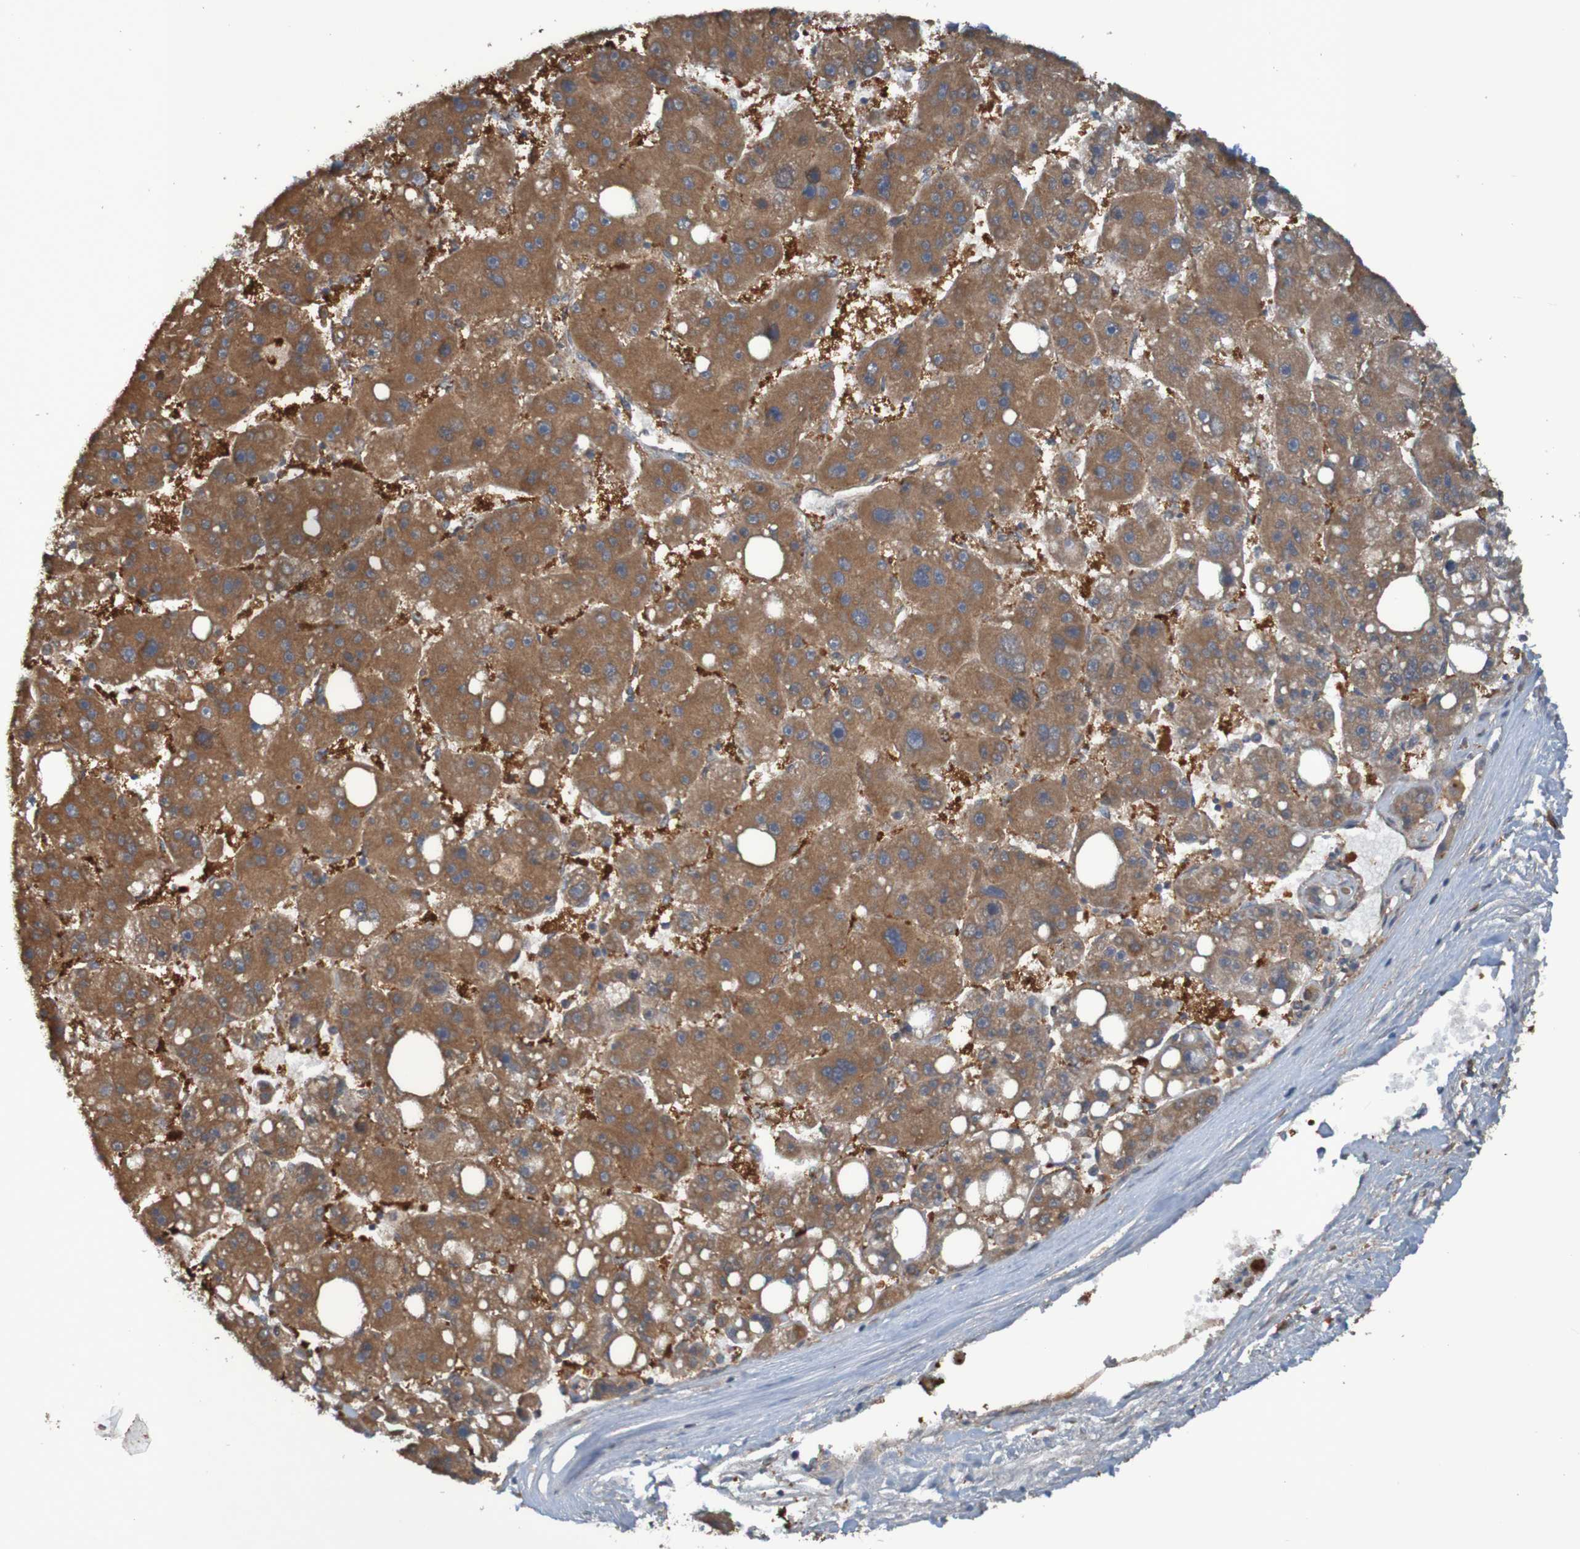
{"staining": {"intensity": "moderate", "quantity": ">75%", "location": "cytoplasmic/membranous"}, "tissue": "liver cancer", "cell_type": "Tumor cells", "image_type": "cancer", "snomed": [{"axis": "morphology", "description": "Carcinoma, Hepatocellular, NOS"}, {"axis": "topography", "description": "Liver"}], "caption": "This is a micrograph of immunohistochemistry staining of liver cancer, which shows moderate staining in the cytoplasmic/membranous of tumor cells.", "gene": "DNAJC4", "patient": {"sex": "female", "age": 61}}